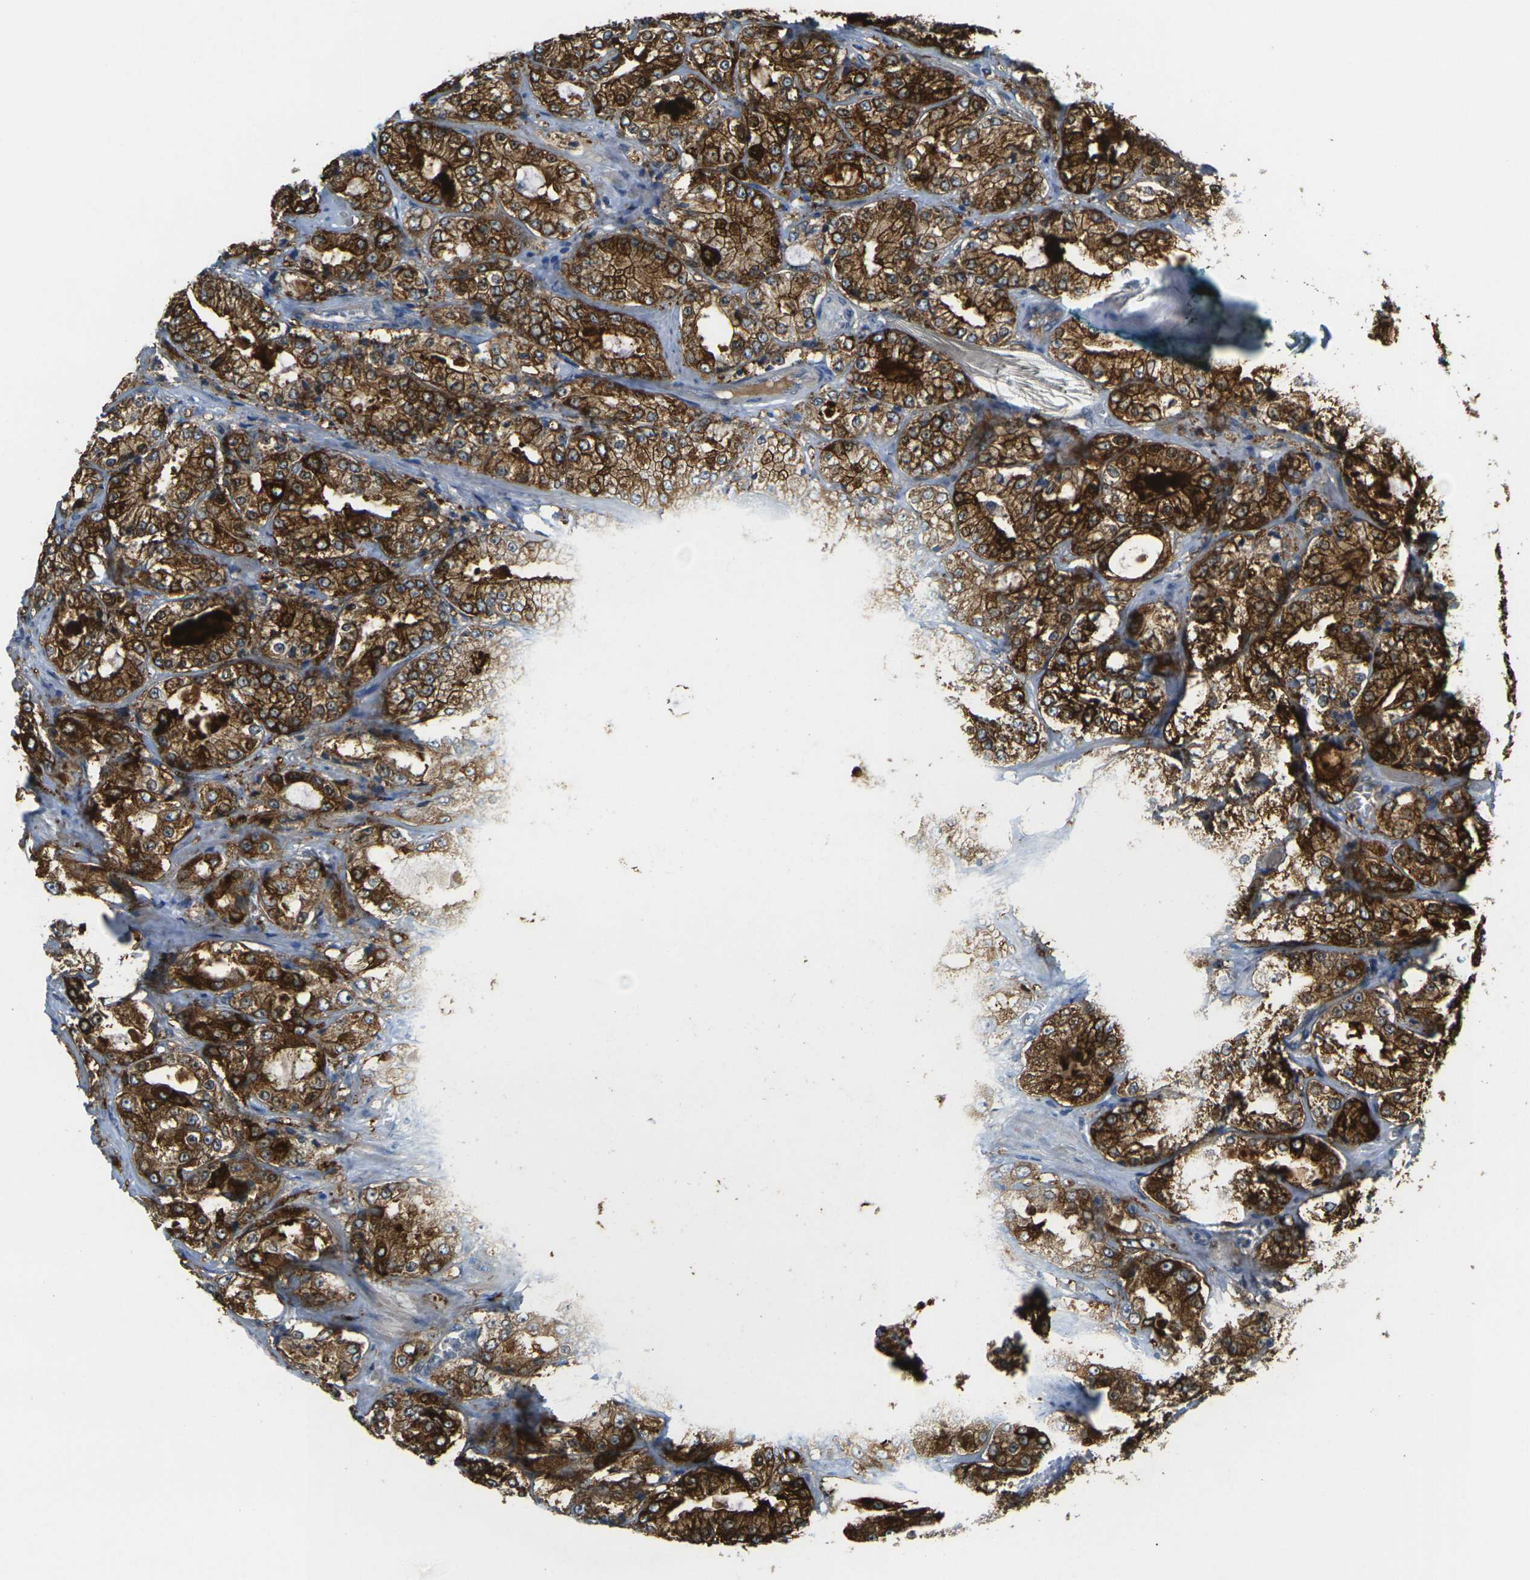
{"staining": {"intensity": "strong", "quantity": ">75%", "location": "cytoplasmic/membranous"}, "tissue": "prostate cancer", "cell_type": "Tumor cells", "image_type": "cancer", "snomed": [{"axis": "morphology", "description": "Adenocarcinoma, High grade"}, {"axis": "topography", "description": "Prostate"}], "caption": "Human prostate cancer stained with a protein marker displays strong staining in tumor cells.", "gene": "GNA12", "patient": {"sex": "male", "age": 73}}